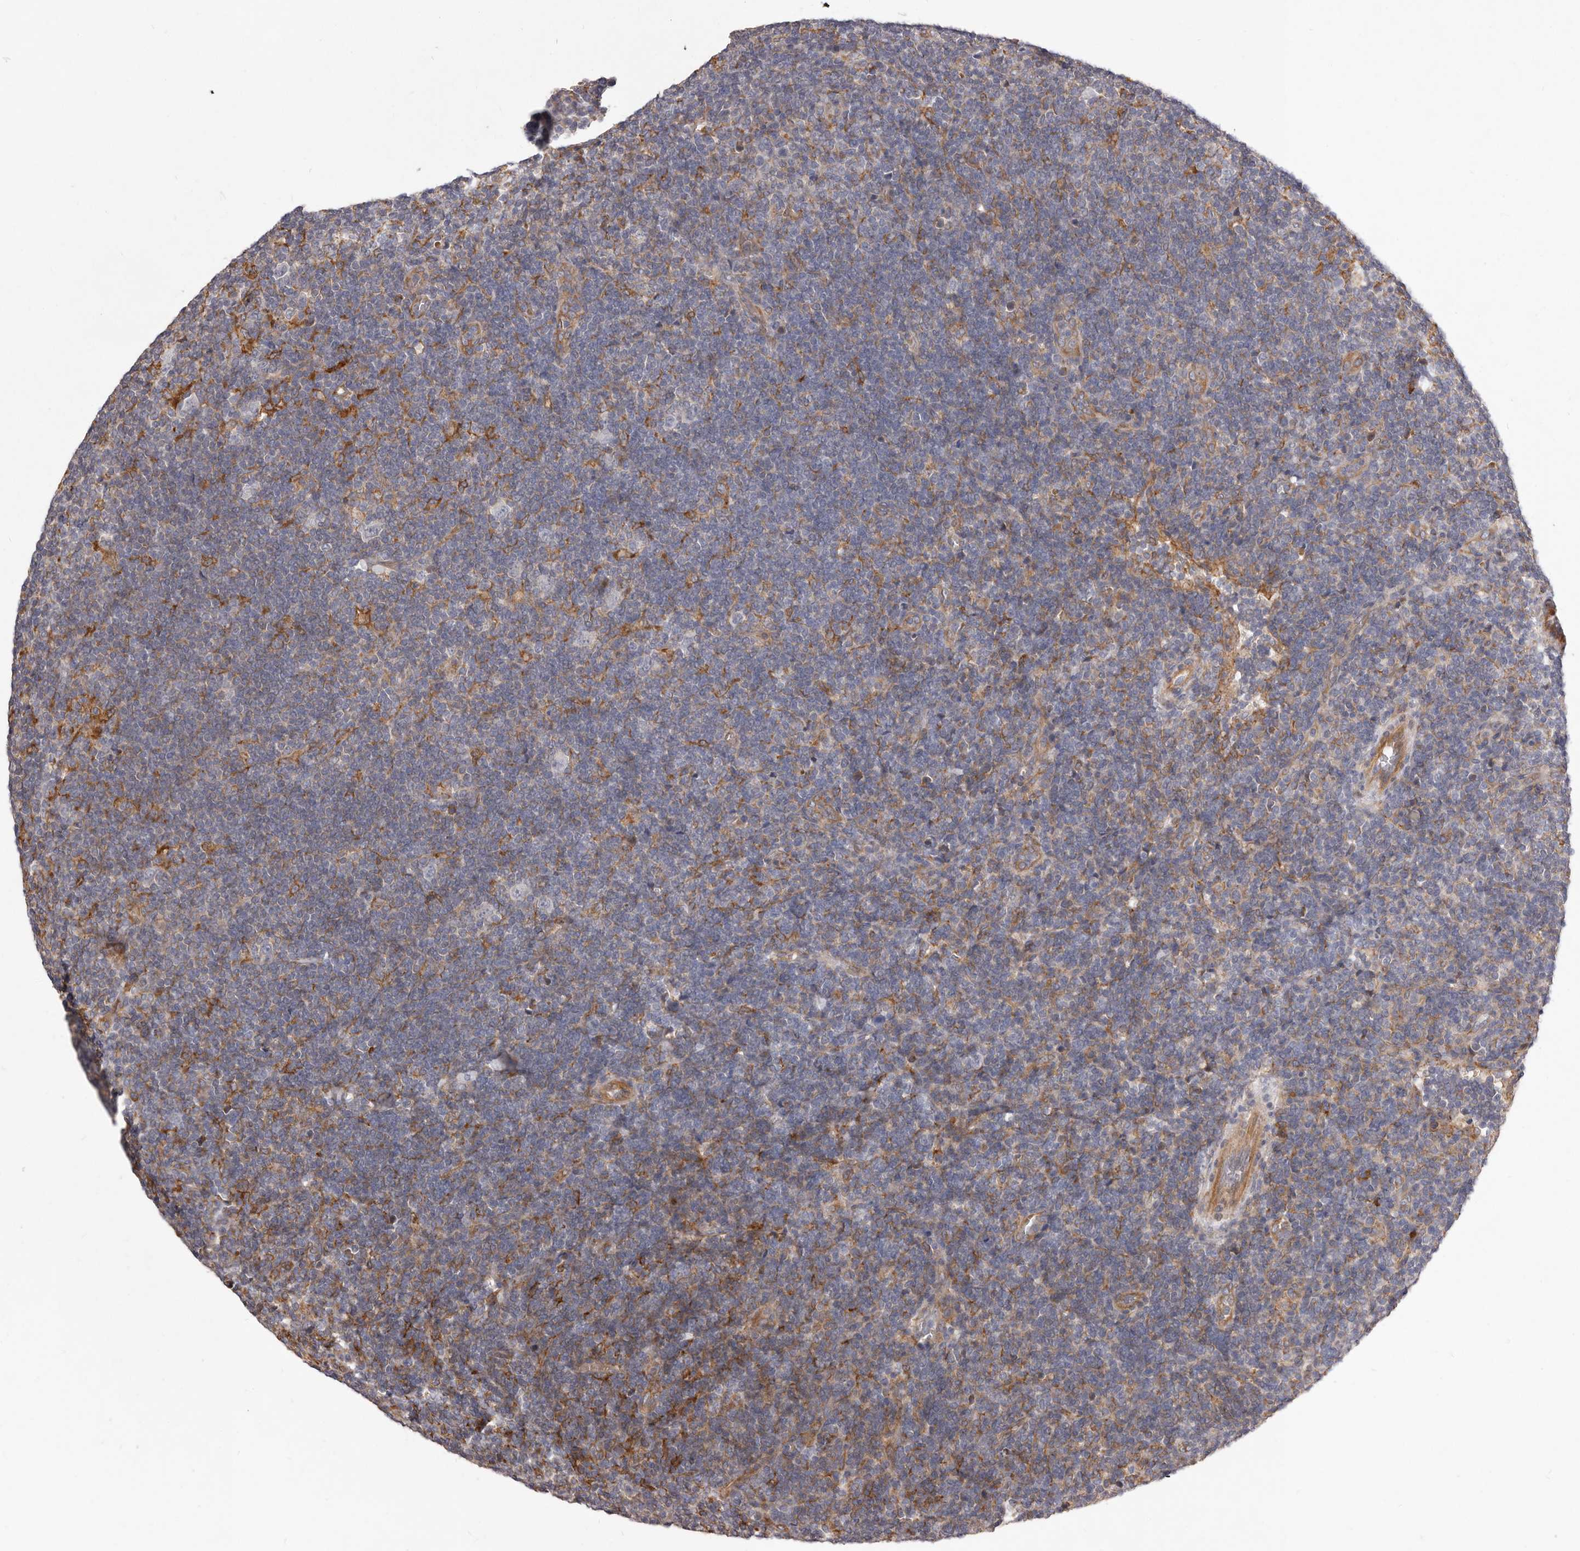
{"staining": {"intensity": "negative", "quantity": "none", "location": "none"}, "tissue": "lymphoma", "cell_type": "Tumor cells", "image_type": "cancer", "snomed": [{"axis": "morphology", "description": "Hodgkin's disease, NOS"}, {"axis": "topography", "description": "Lymph node"}], "caption": "Immunohistochemistry (IHC) photomicrograph of neoplastic tissue: lymphoma stained with DAB displays no significant protein positivity in tumor cells. (DAB immunohistochemistry, high magnification).", "gene": "ALPK1", "patient": {"sex": "female", "age": 57}}